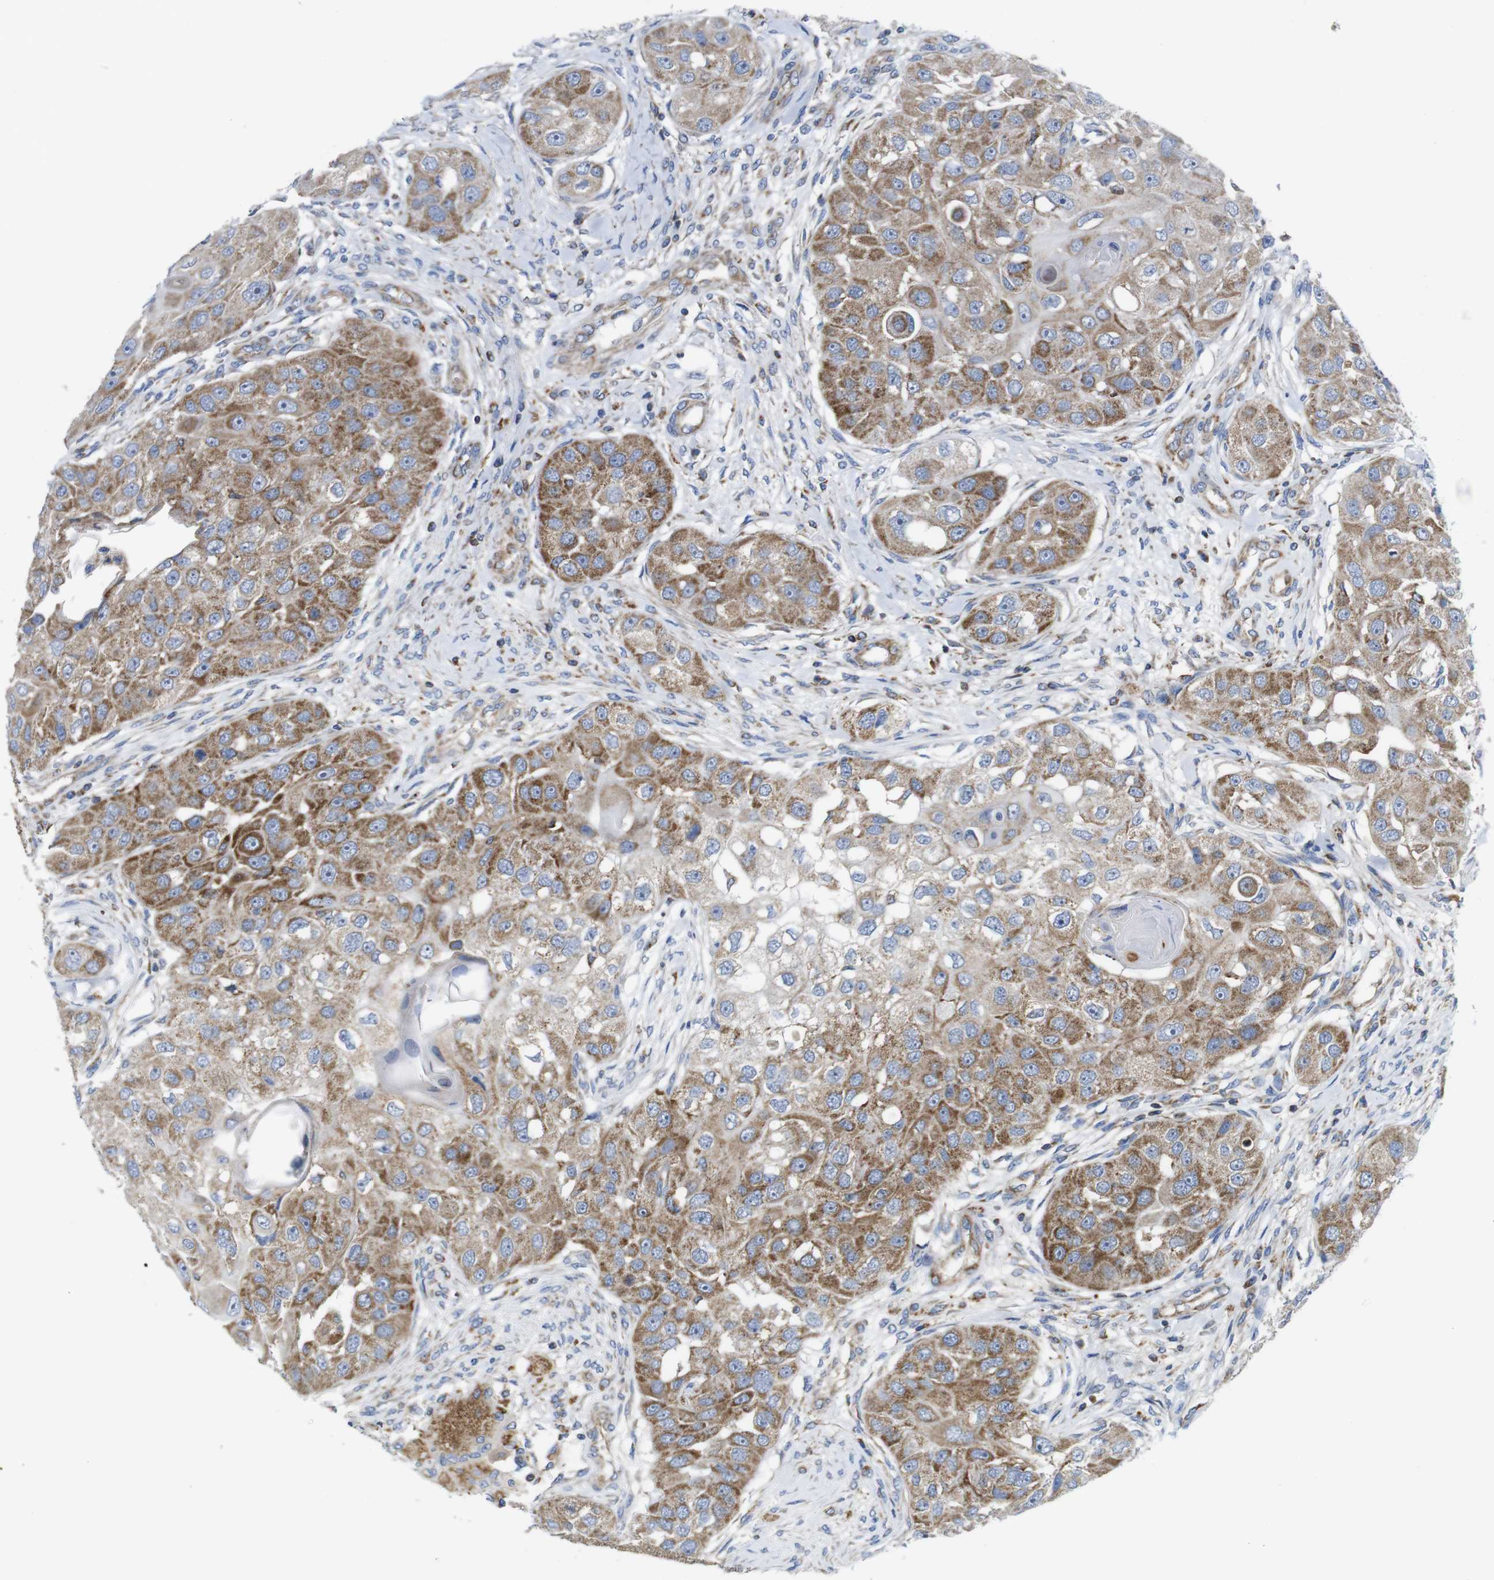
{"staining": {"intensity": "moderate", "quantity": ">75%", "location": "cytoplasmic/membranous"}, "tissue": "head and neck cancer", "cell_type": "Tumor cells", "image_type": "cancer", "snomed": [{"axis": "morphology", "description": "Normal tissue, NOS"}, {"axis": "morphology", "description": "Squamous cell carcinoma, NOS"}, {"axis": "topography", "description": "Skeletal muscle"}, {"axis": "topography", "description": "Head-Neck"}], "caption": "Moderate cytoplasmic/membranous protein positivity is seen in approximately >75% of tumor cells in head and neck cancer.", "gene": "PDCD1LG2", "patient": {"sex": "male", "age": 51}}